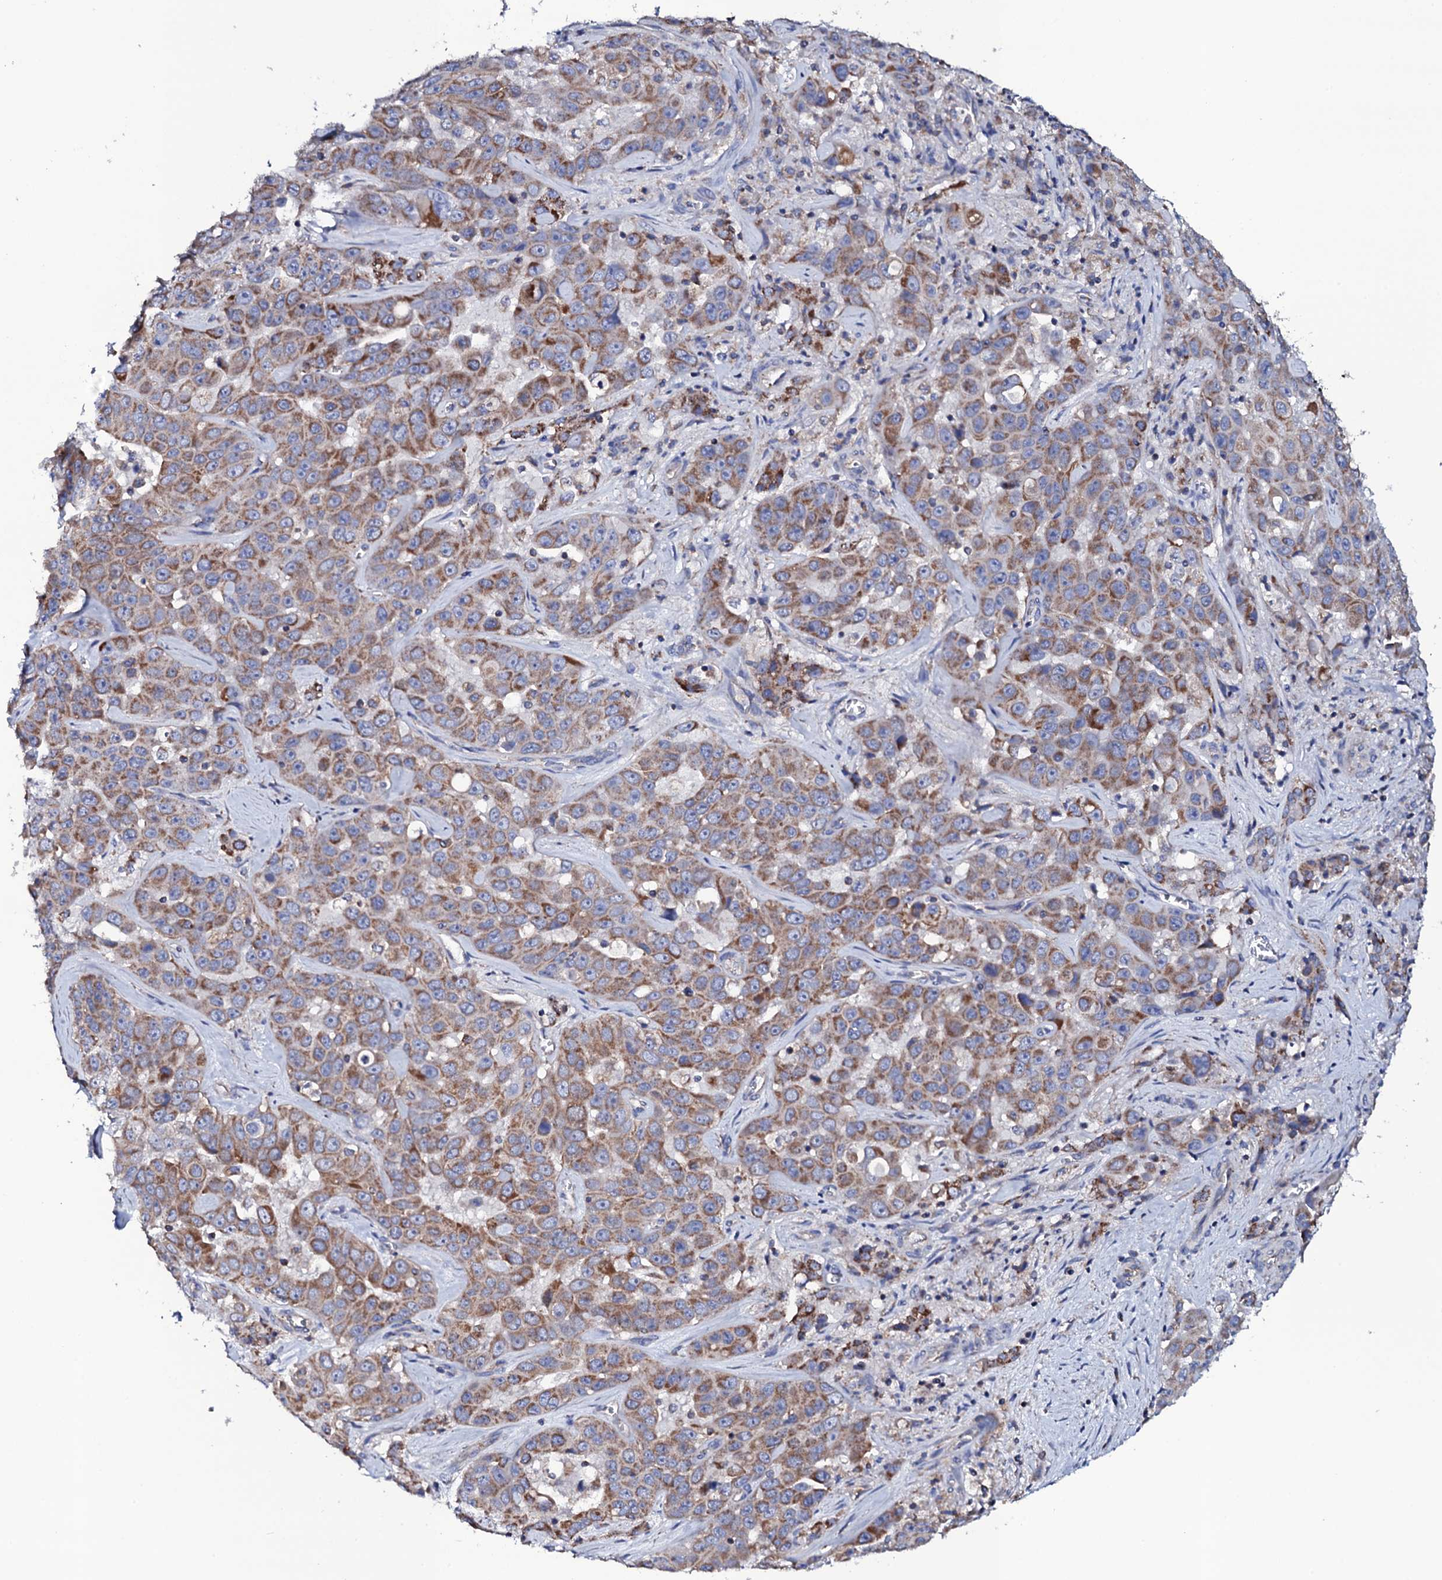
{"staining": {"intensity": "moderate", "quantity": "25%-75%", "location": "cytoplasmic/membranous"}, "tissue": "liver cancer", "cell_type": "Tumor cells", "image_type": "cancer", "snomed": [{"axis": "morphology", "description": "Cholangiocarcinoma"}, {"axis": "topography", "description": "Liver"}], "caption": "The micrograph reveals staining of liver cholangiocarcinoma, revealing moderate cytoplasmic/membranous protein staining (brown color) within tumor cells.", "gene": "TCAF2", "patient": {"sex": "female", "age": 52}}